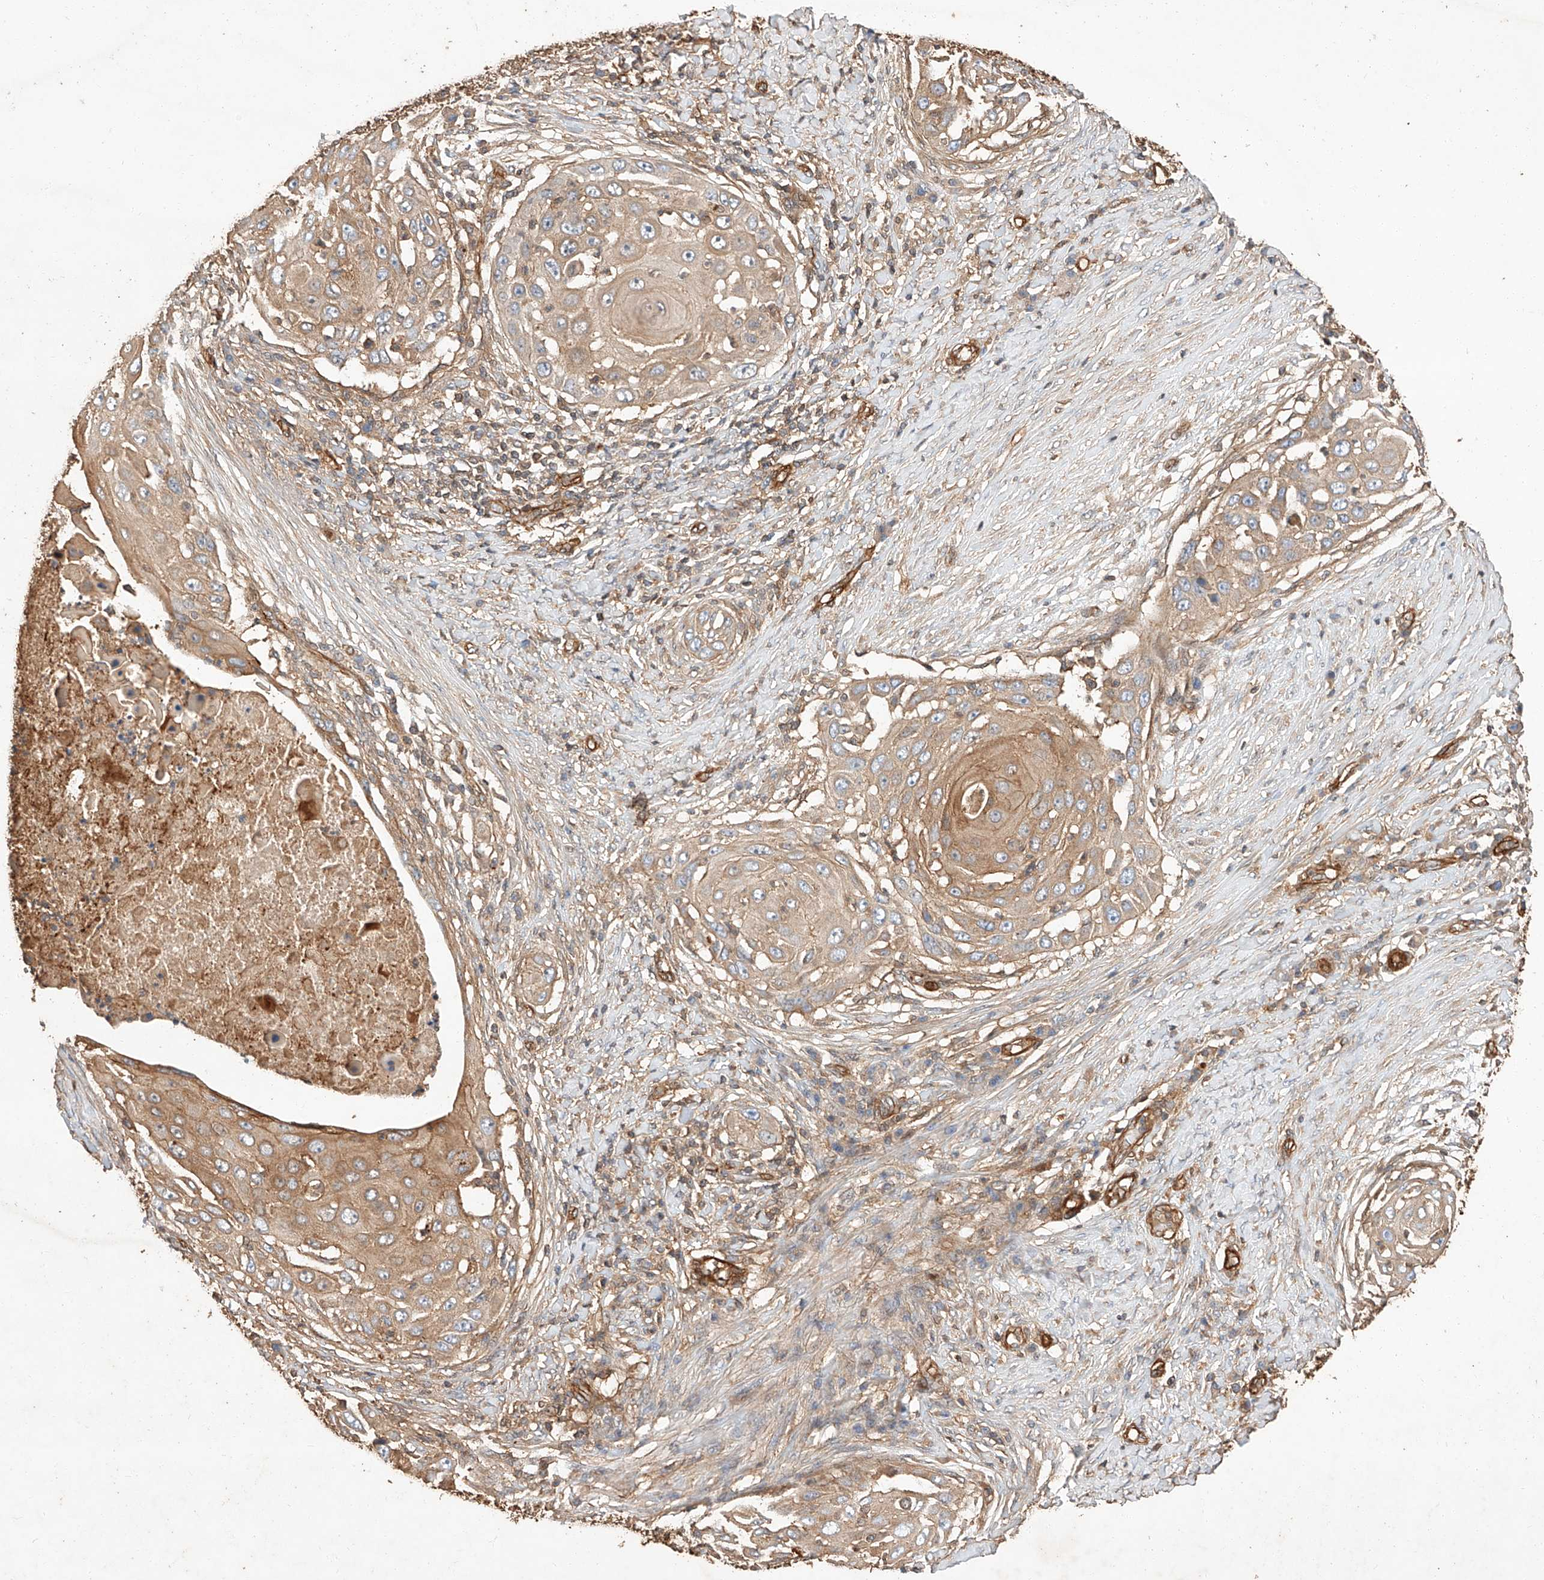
{"staining": {"intensity": "moderate", "quantity": ">75%", "location": "cytoplasmic/membranous"}, "tissue": "skin cancer", "cell_type": "Tumor cells", "image_type": "cancer", "snomed": [{"axis": "morphology", "description": "Squamous cell carcinoma, NOS"}, {"axis": "topography", "description": "Skin"}], "caption": "Moderate cytoplasmic/membranous expression for a protein is present in approximately >75% of tumor cells of skin squamous cell carcinoma using IHC.", "gene": "GHDC", "patient": {"sex": "female", "age": 44}}